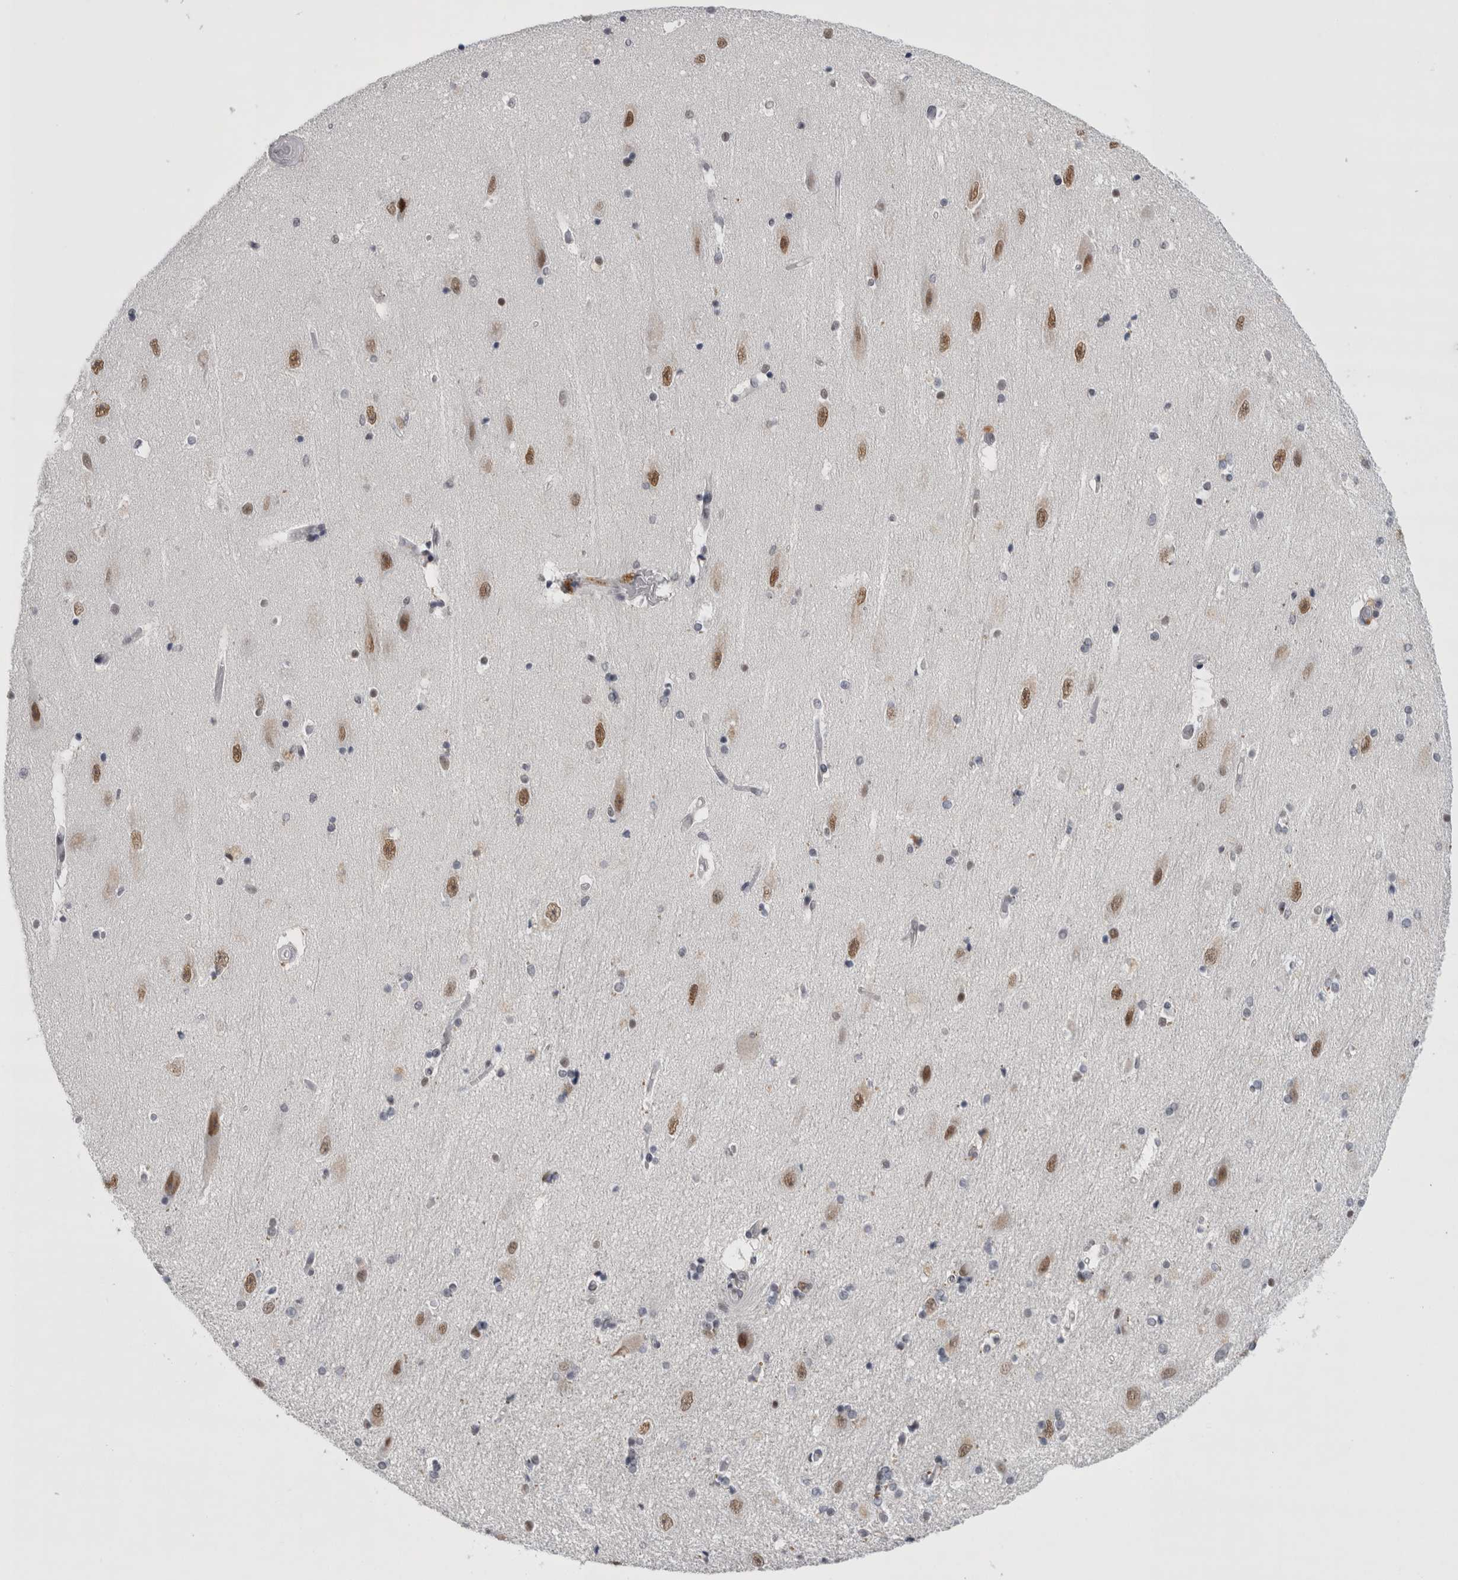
{"staining": {"intensity": "negative", "quantity": "none", "location": "none"}, "tissue": "hippocampus", "cell_type": "Glial cells", "image_type": "normal", "snomed": [{"axis": "morphology", "description": "Normal tissue, NOS"}, {"axis": "topography", "description": "Hippocampus"}], "caption": "DAB immunohistochemical staining of benign human hippocampus exhibits no significant expression in glial cells.", "gene": "PSMB2", "patient": {"sex": "female", "age": 54}}